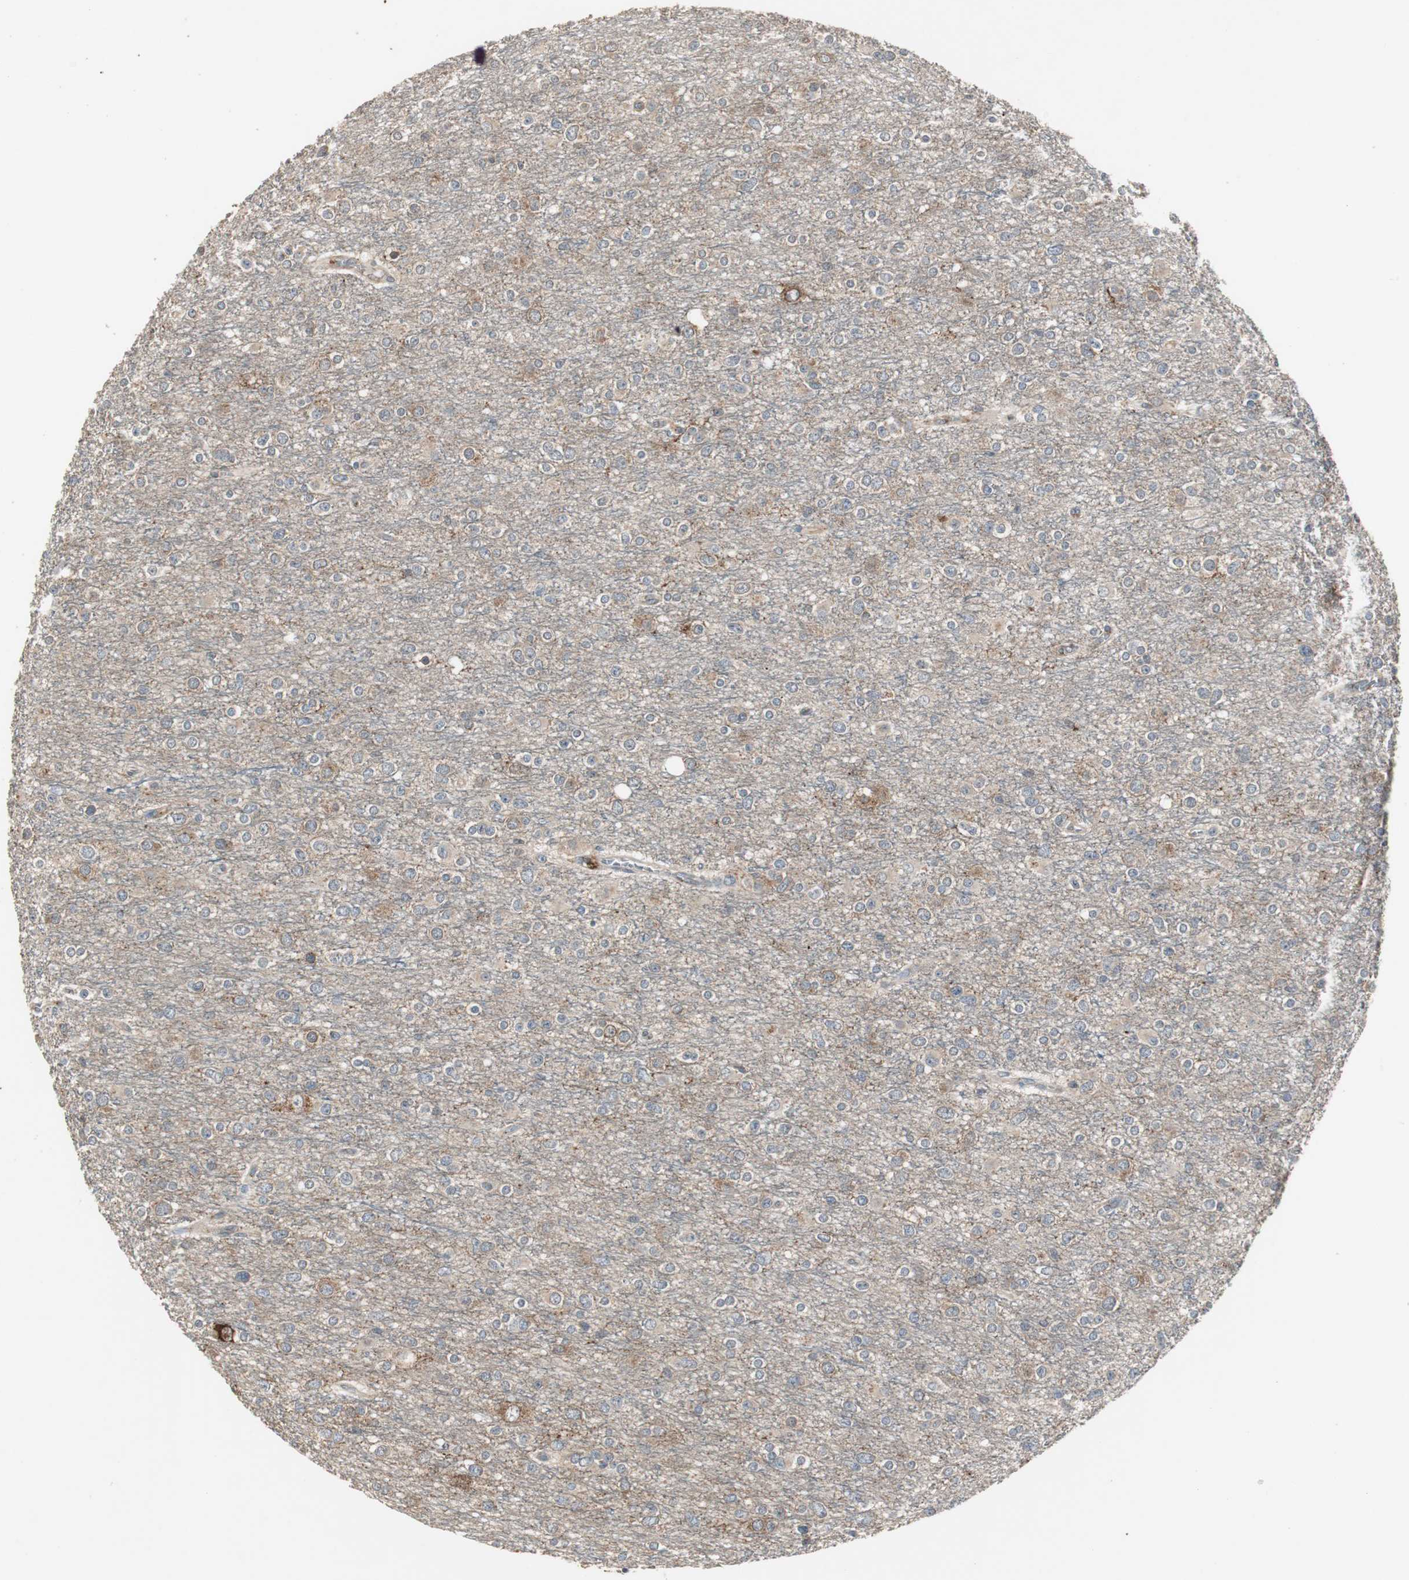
{"staining": {"intensity": "weak", "quantity": "<25%", "location": "cytoplasmic/membranous"}, "tissue": "glioma", "cell_type": "Tumor cells", "image_type": "cancer", "snomed": [{"axis": "morphology", "description": "Glioma, malignant, Low grade"}, {"axis": "topography", "description": "Brain"}], "caption": "Tumor cells show no significant protein positivity in glioma.", "gene": "PTPRN2", "patient": {"sex": "male", "age": 42}}